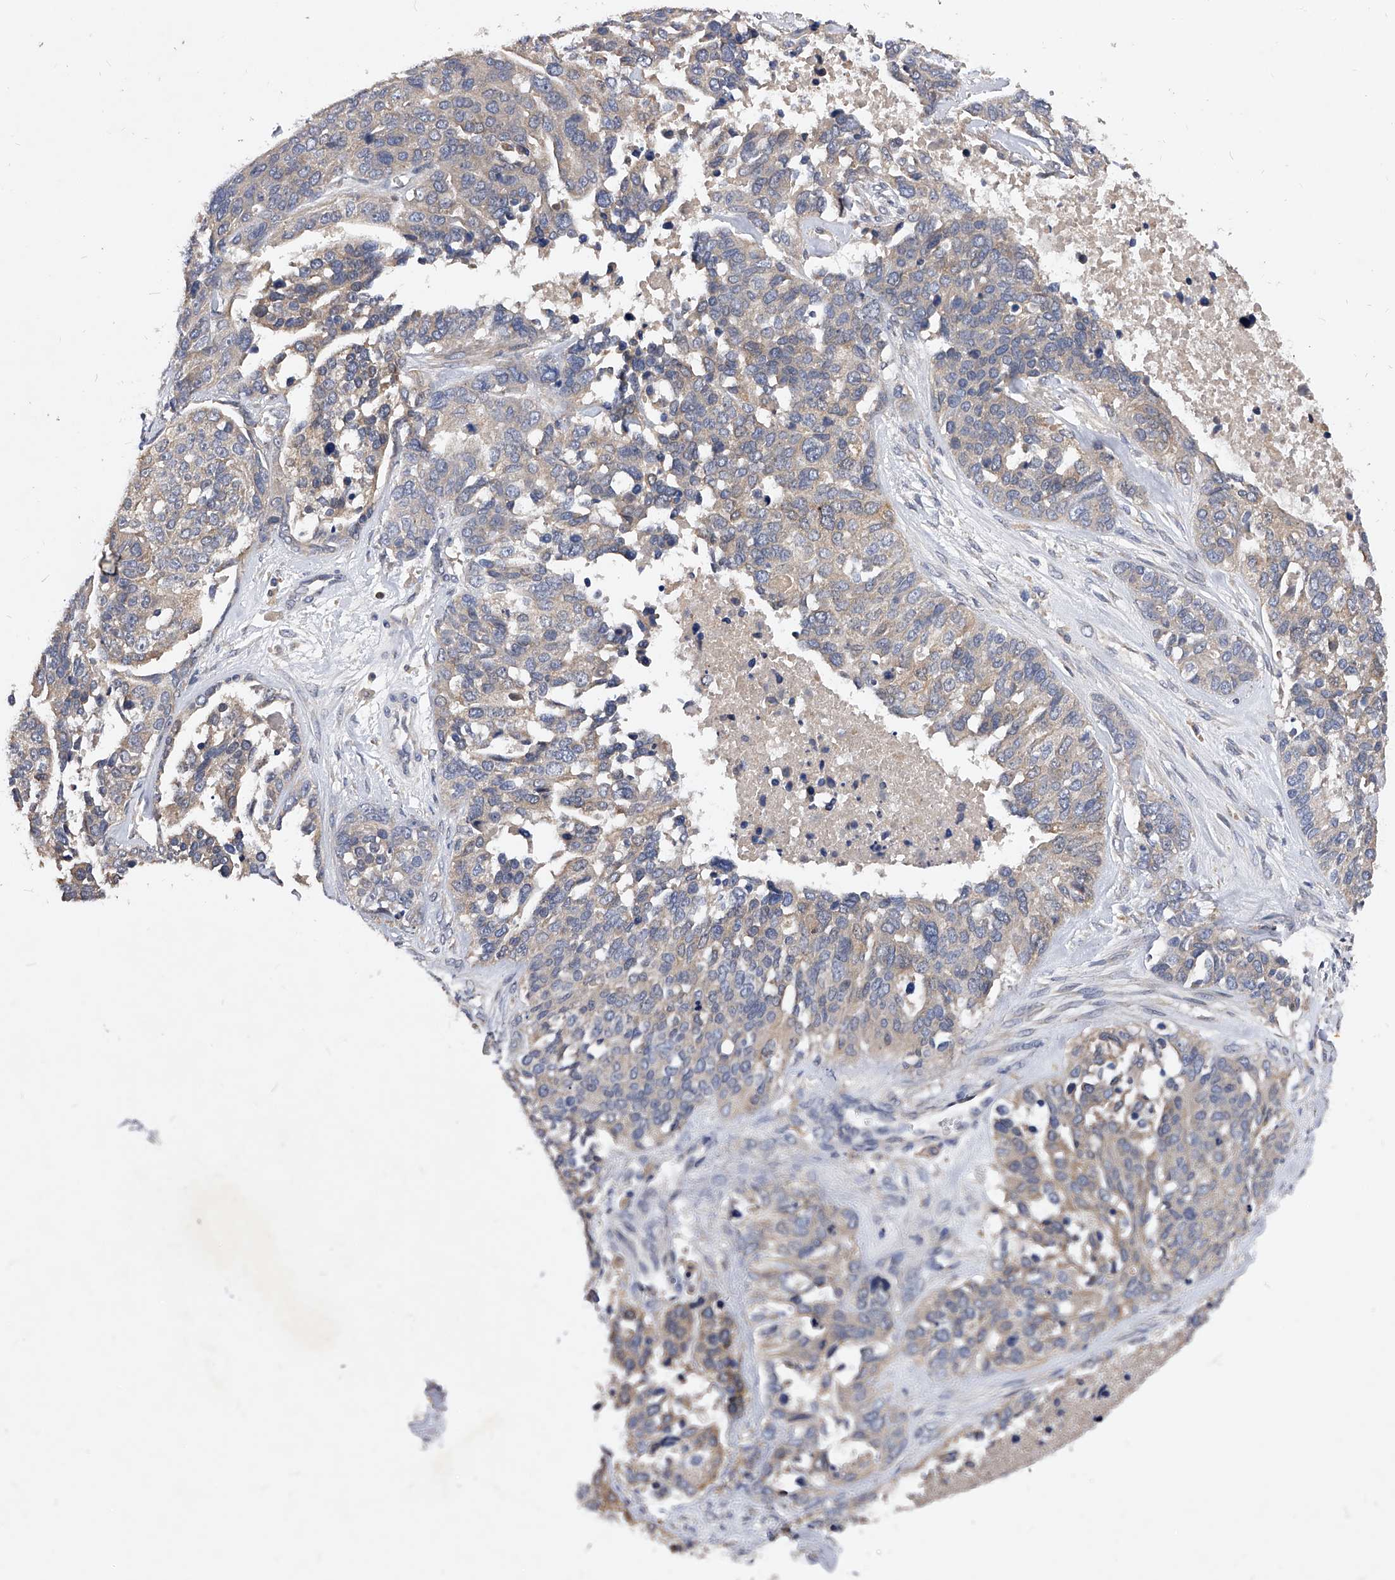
{"staining": {"intensity": "weak", "quantity": "<25%", "location": "cytoplasmic/membranous"}, "tissue": "ovarian cancer", "cell_type": "Tumor cells", "image_type": "cancer", "snomed": [{"axis": "morphology", "description": "Cystadenocarcinoma, serous, NOS"}, {"axis": "topography", "description": "Ovary"}], "caption": "Ovarian cancer (serous cystadenocarcinoma) was stained to show a protein in brown. There is no significant expression in tumor cells.", "gene": "ARL4C", "patient": {"sex": "female", "age": 44}}